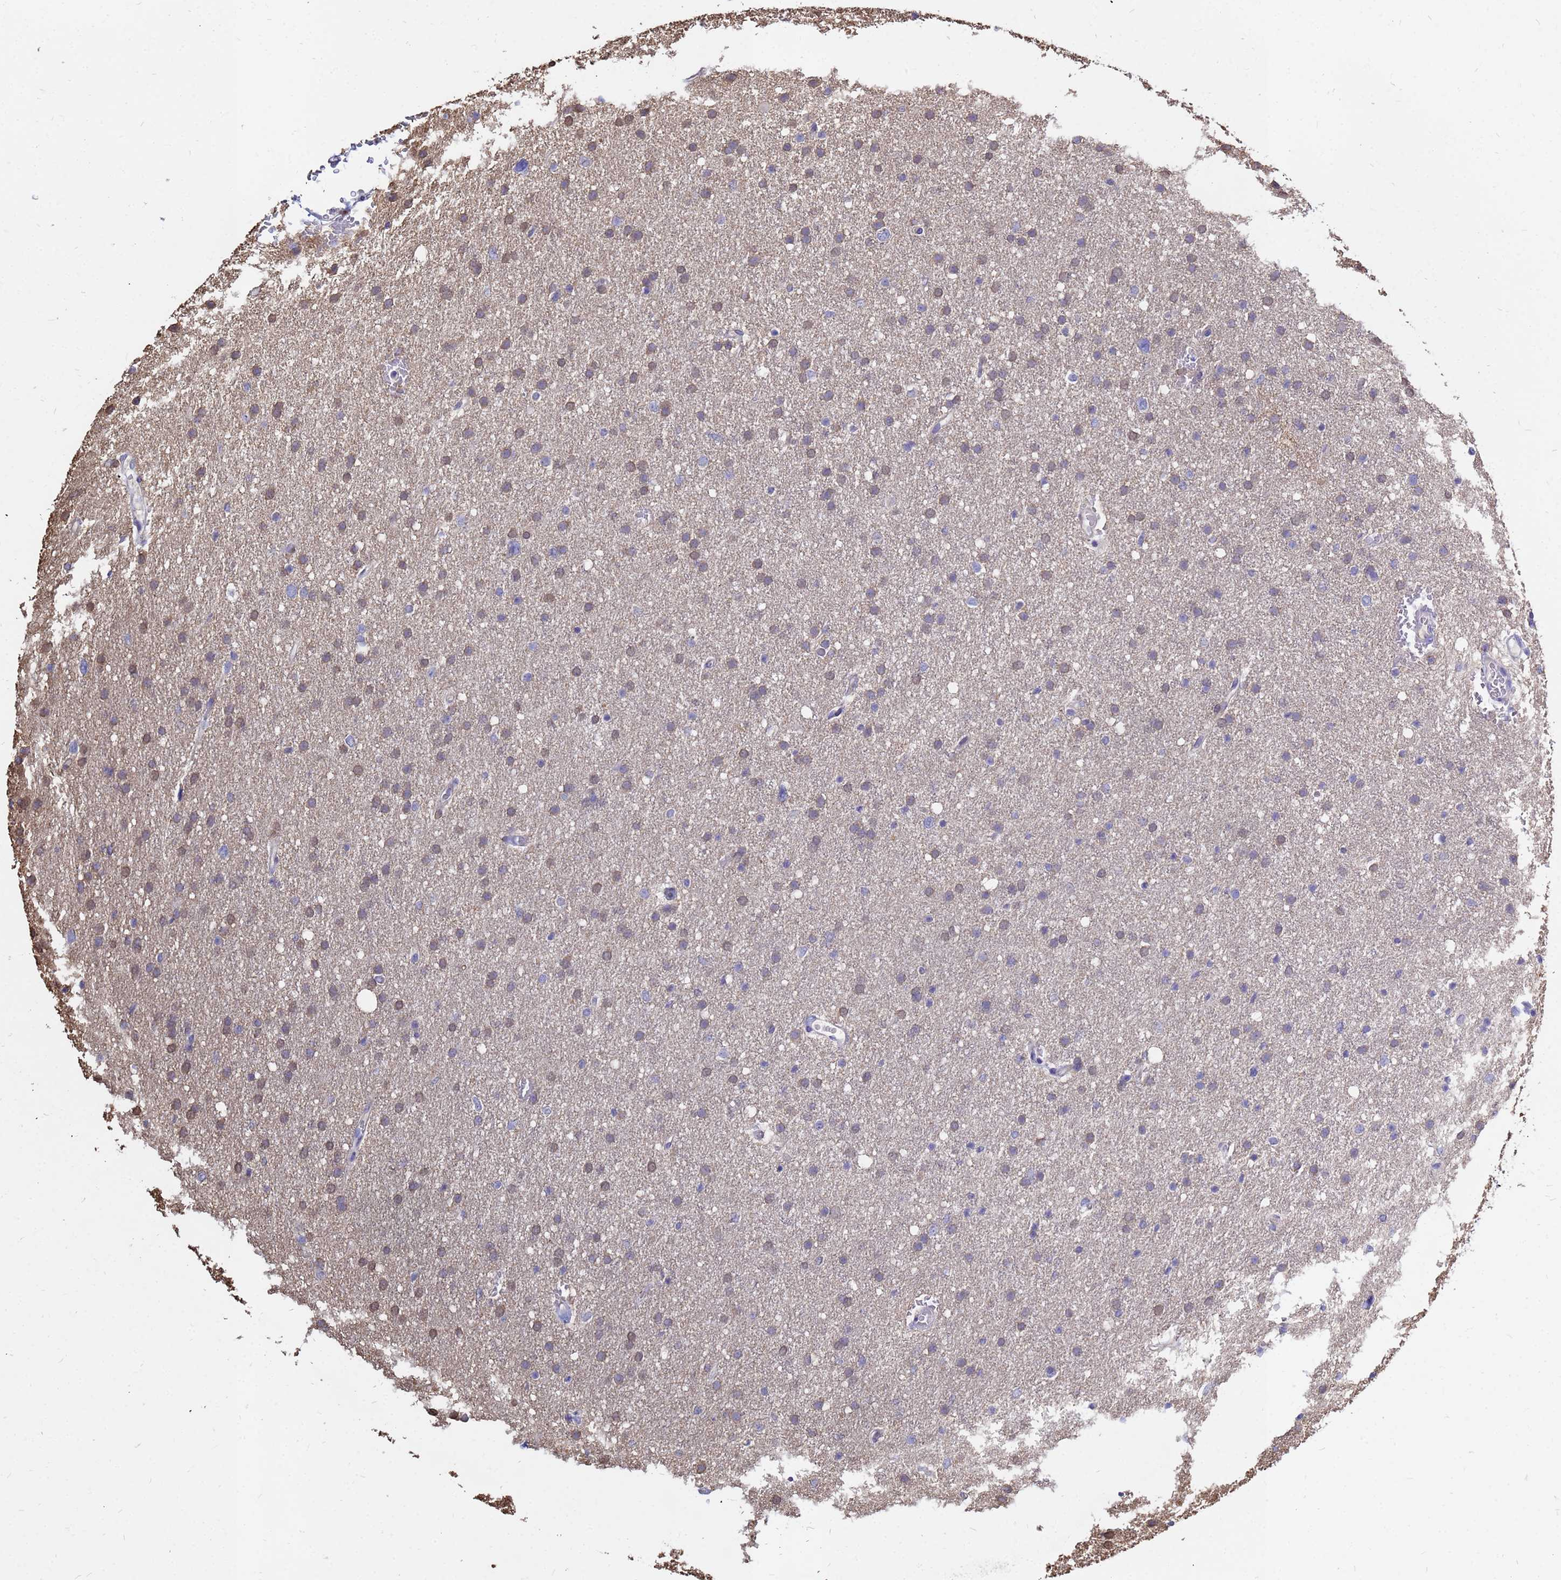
{"staining": {"intensity": "weak", "quantity": "25%-75%", "location": "cytoplasmic/membranous,nuclear"}, "tissue": "glioma", "cell_type": "Tumor cells", "image_type": "cancer", "snomed": [{"axis": "morphology", "description": "Glioma, malignant, High grade"}, {"axis": "topography", "description": "Cerebral cortex"}], "caption": "Immunohistochemical staining of human glioma shows weak cytoplasmic/membranous and nuclear protein positivity in about 25%-75% of tumor cells. The staining is performed using DAB brown chromogen to label protein expression. The nuclei are counter-stained blue using hematoxylin.", "gene": "MOB2", "patient": {"sex": "female", "age": 36}}